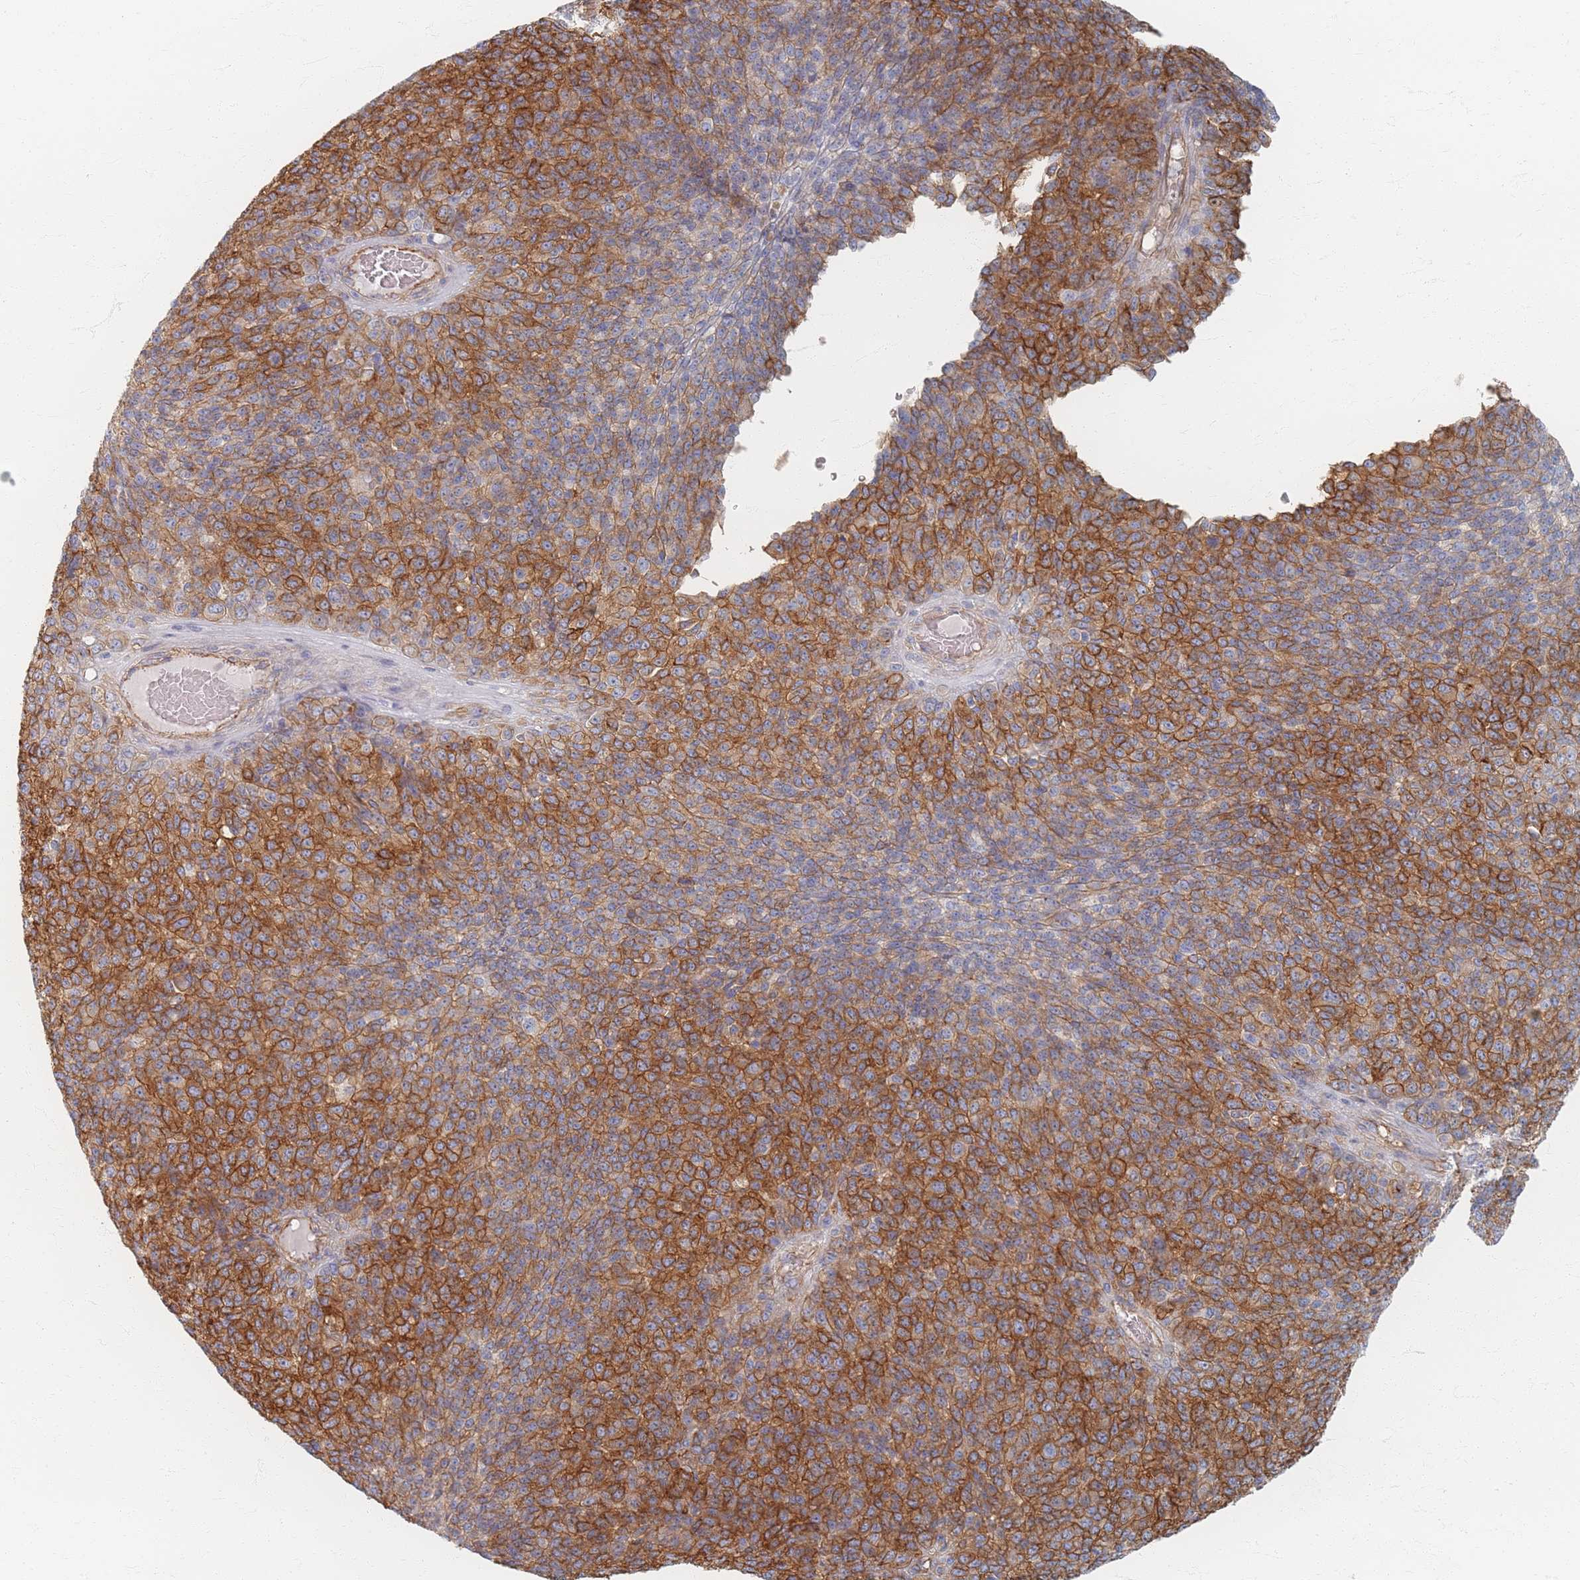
{"staining": {"intensity": "moderate", "quantity": ">75%", "location": "cytoplasmic/membranous"}, "tissue": "melanoma", "cell_type": "Tumor cells", "image_type": "cancer", "snomed": [{"axis": "morphology", "description": "Malignant melanoma, Metastatic site"}, {"axis": "topography", "description": "Brain"}], "caption": "Immunohistochemical staining of melanoma displays medium levels of moderate cytoplasmic/membranous staining in approximately >75% of tumor cells. The staining was performed using DAB (3,3'-diaminobenzidine) to visualize the protein expression in brown, while the nuclei were stained in blue with hematoxylin (Magnification: 20x).", "gene": "GNB1", "patient": {"sex": "female", "age": 56}}